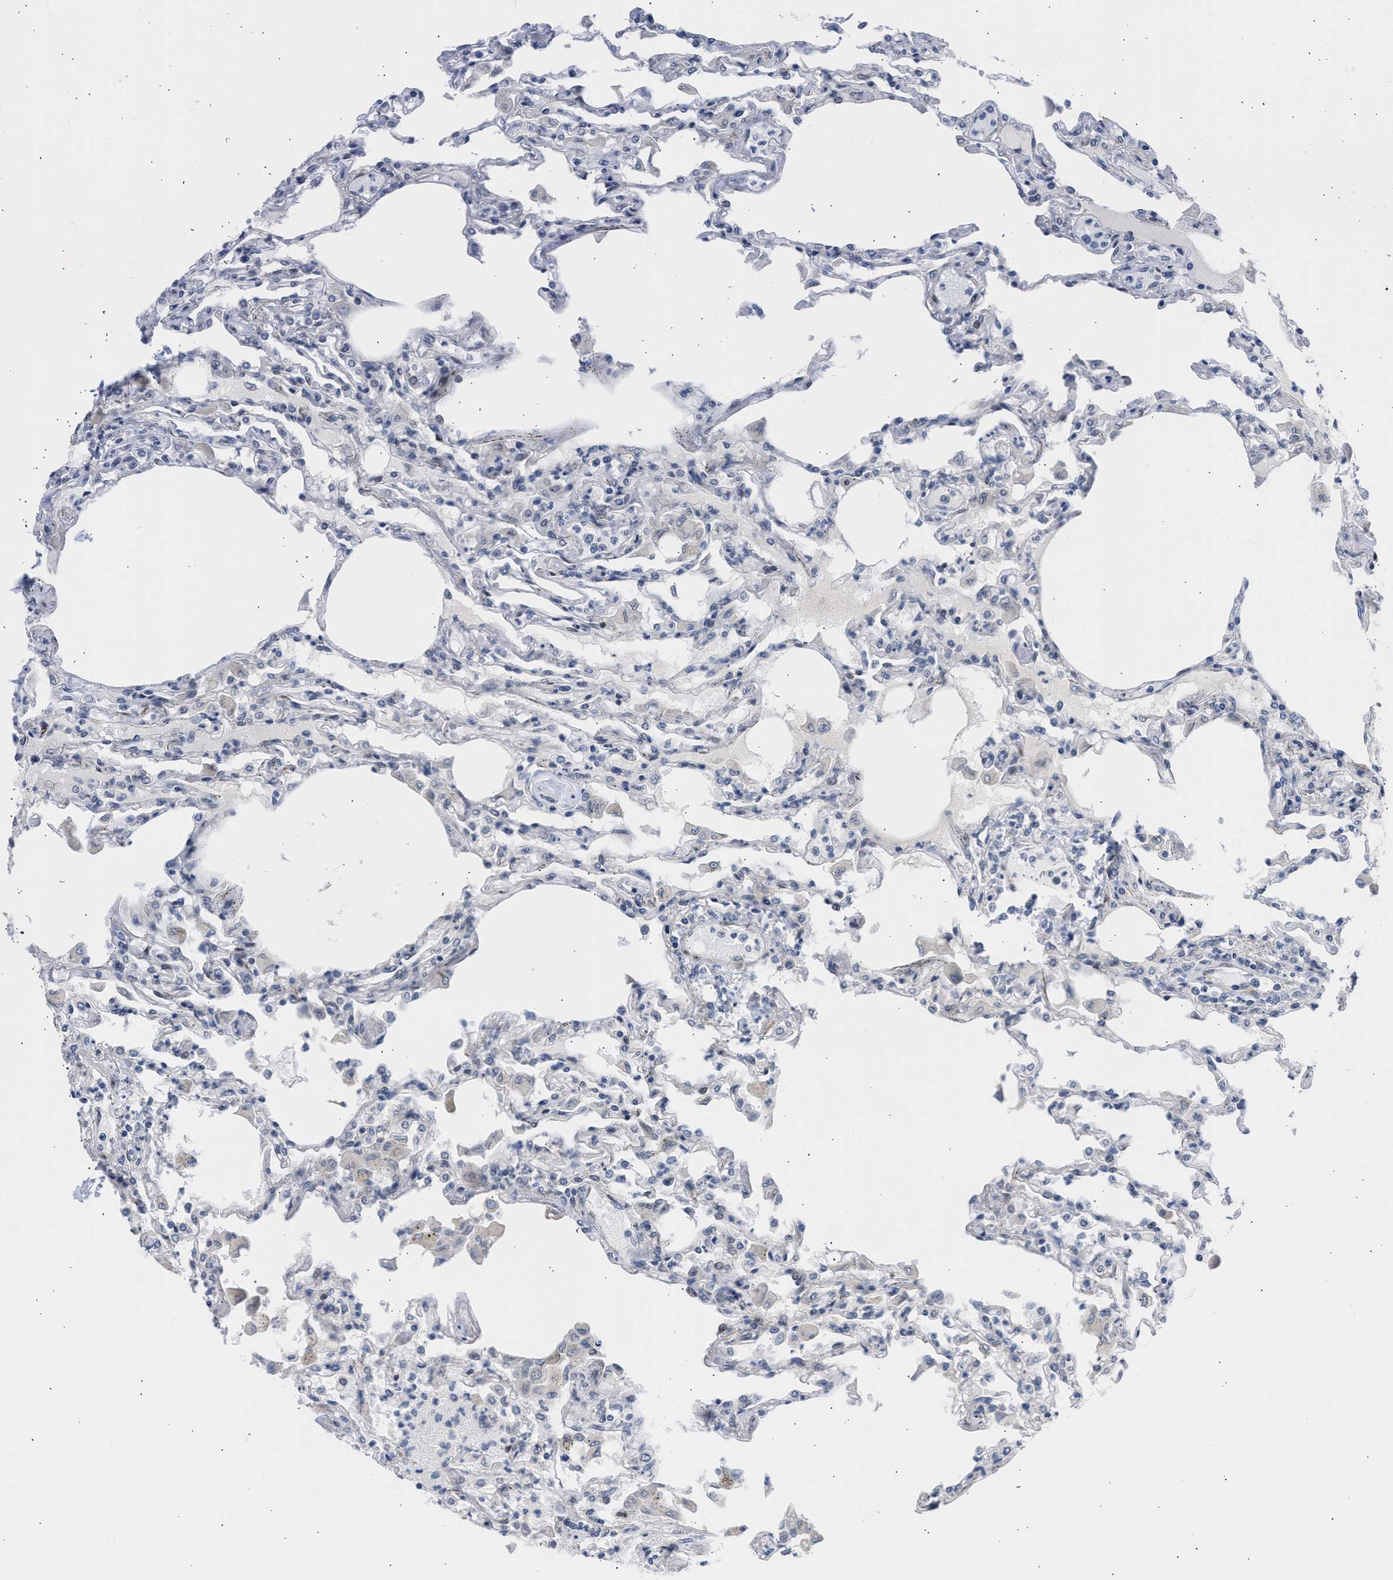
{"staining": {"intensity": "negative", "quantity": "none", "location": "none"}, "tissue": "lung", "cell_type": "Alveolar cells", "image_type": "normal", "snomed": [{"axis": "morphology", "description": "Normal tissue, NOS"}, {"axis": "topography", "description": "Bronchus"}, {"axis": "topography", "description": "Lung"}], "caption": "Alveolar cells show no significant staining in unremarkable lung. (DAB immunohistochemistry visualized using brightfield microscopy, high magnification).", "gene": "NUP35", "patient": {"sex": "female", "age": 49}}